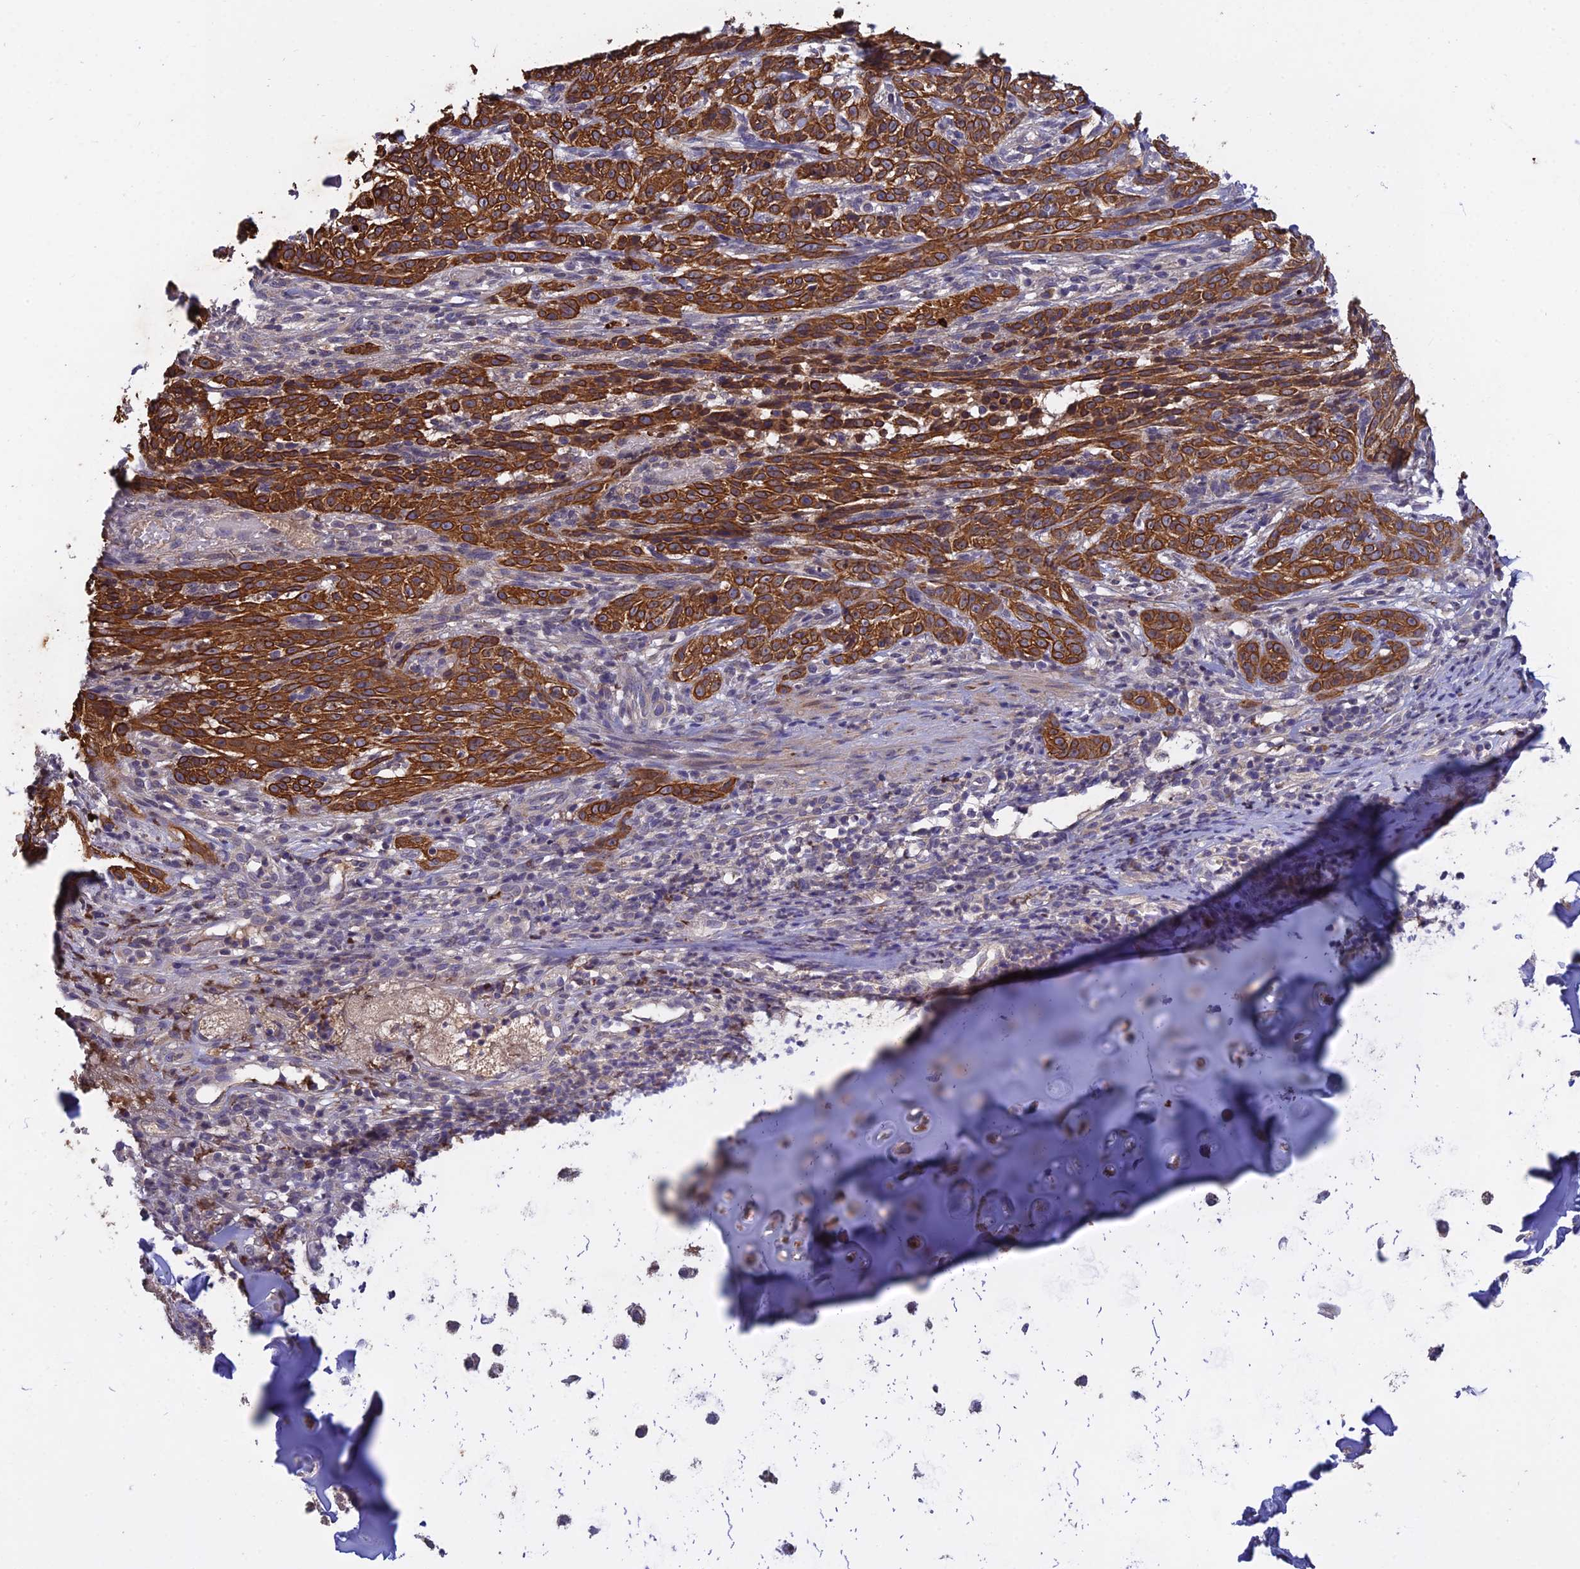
{"staining": {"intensity": "negative", "quantity": "none", "location": "none"}, "tissue": "adipose tissue", "cell_type": "Adipocytes", "image_type": "normal", "snomed": [{"axis": "morphology", "description": "Normal tissue, NOS"}, {"axis": "morphology", "description": "Basal cell carcinoma"}, {"axis": "topography", "description": "Cartilage tissue"}, {"axis": "topography", "description": "Nasopharynx"}, {"axis": "topography", "description": "Oral tissue"}], "caption": "Immunohistochemistry image of benign human adipose tissue stained for a protein (brown), which shows no positivity in adipocytes. (Brightfield microscopy of DAB immunohistochemistry (IHC) at high magnification).", "gene": "SLC39A13", "patient": {"sex": "female", "age": 77}}